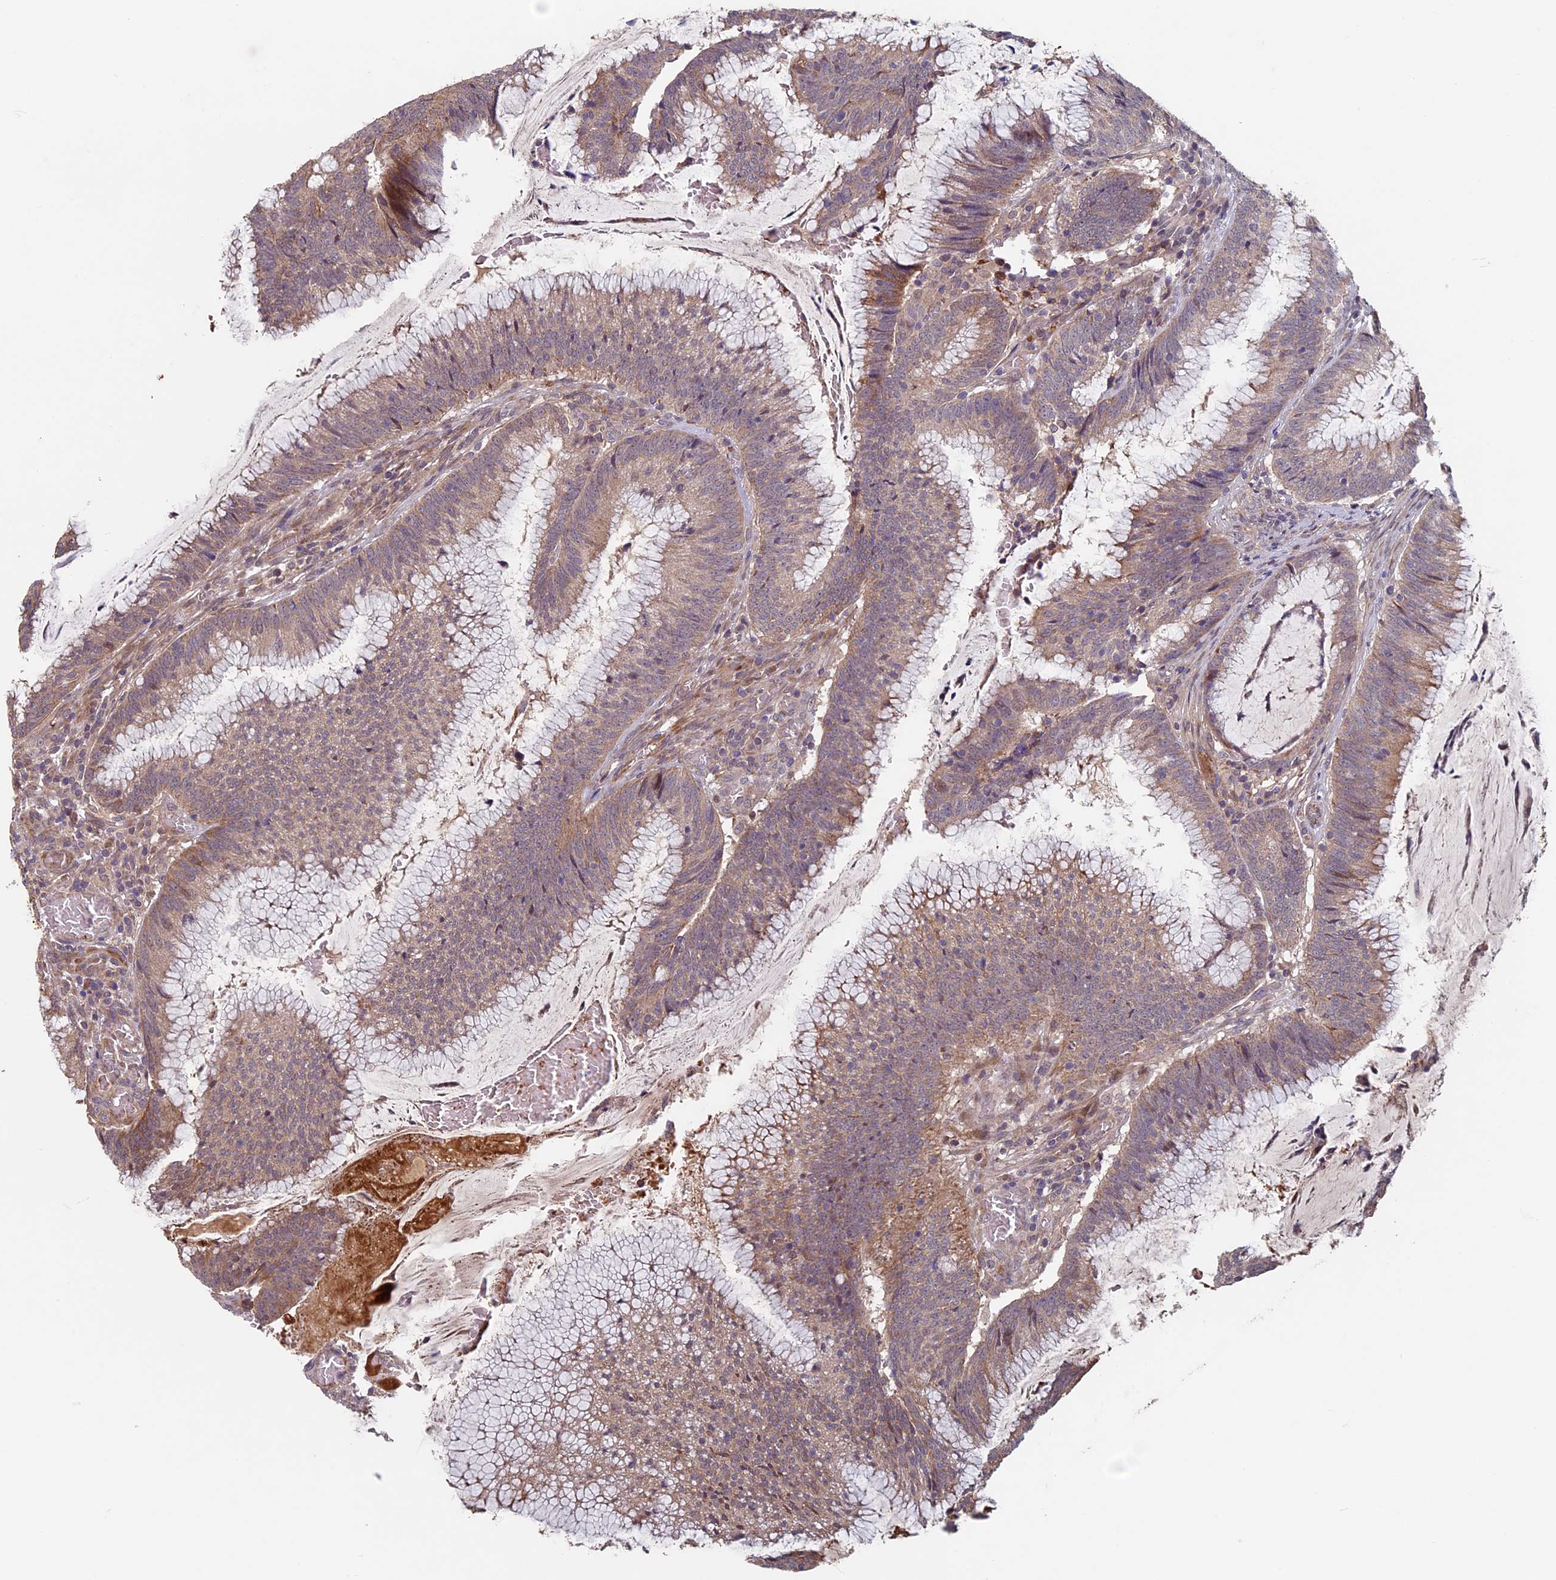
{"staining": {"intensity": "weak", "quantity": "25%-75%", "location": "cytoplasmic/membranous"}, "tissue": "colorectal cancer", "cell_type": "Tumor cells", "image_type": "cancer", "snomed": [{"axis": "morphology", "description": "Adenocarcinoma, NOS"}, {"axis": "topography", "description": "Rectum"}], "caption": "Protein staining of colorectal adenocarcinoma tissue reveals weak cytoplasmic/membranous positivity in about 25%-75% of tumor cells.", "gene": "RCCD1", "patient": {"sex": "female", "age": 77}}